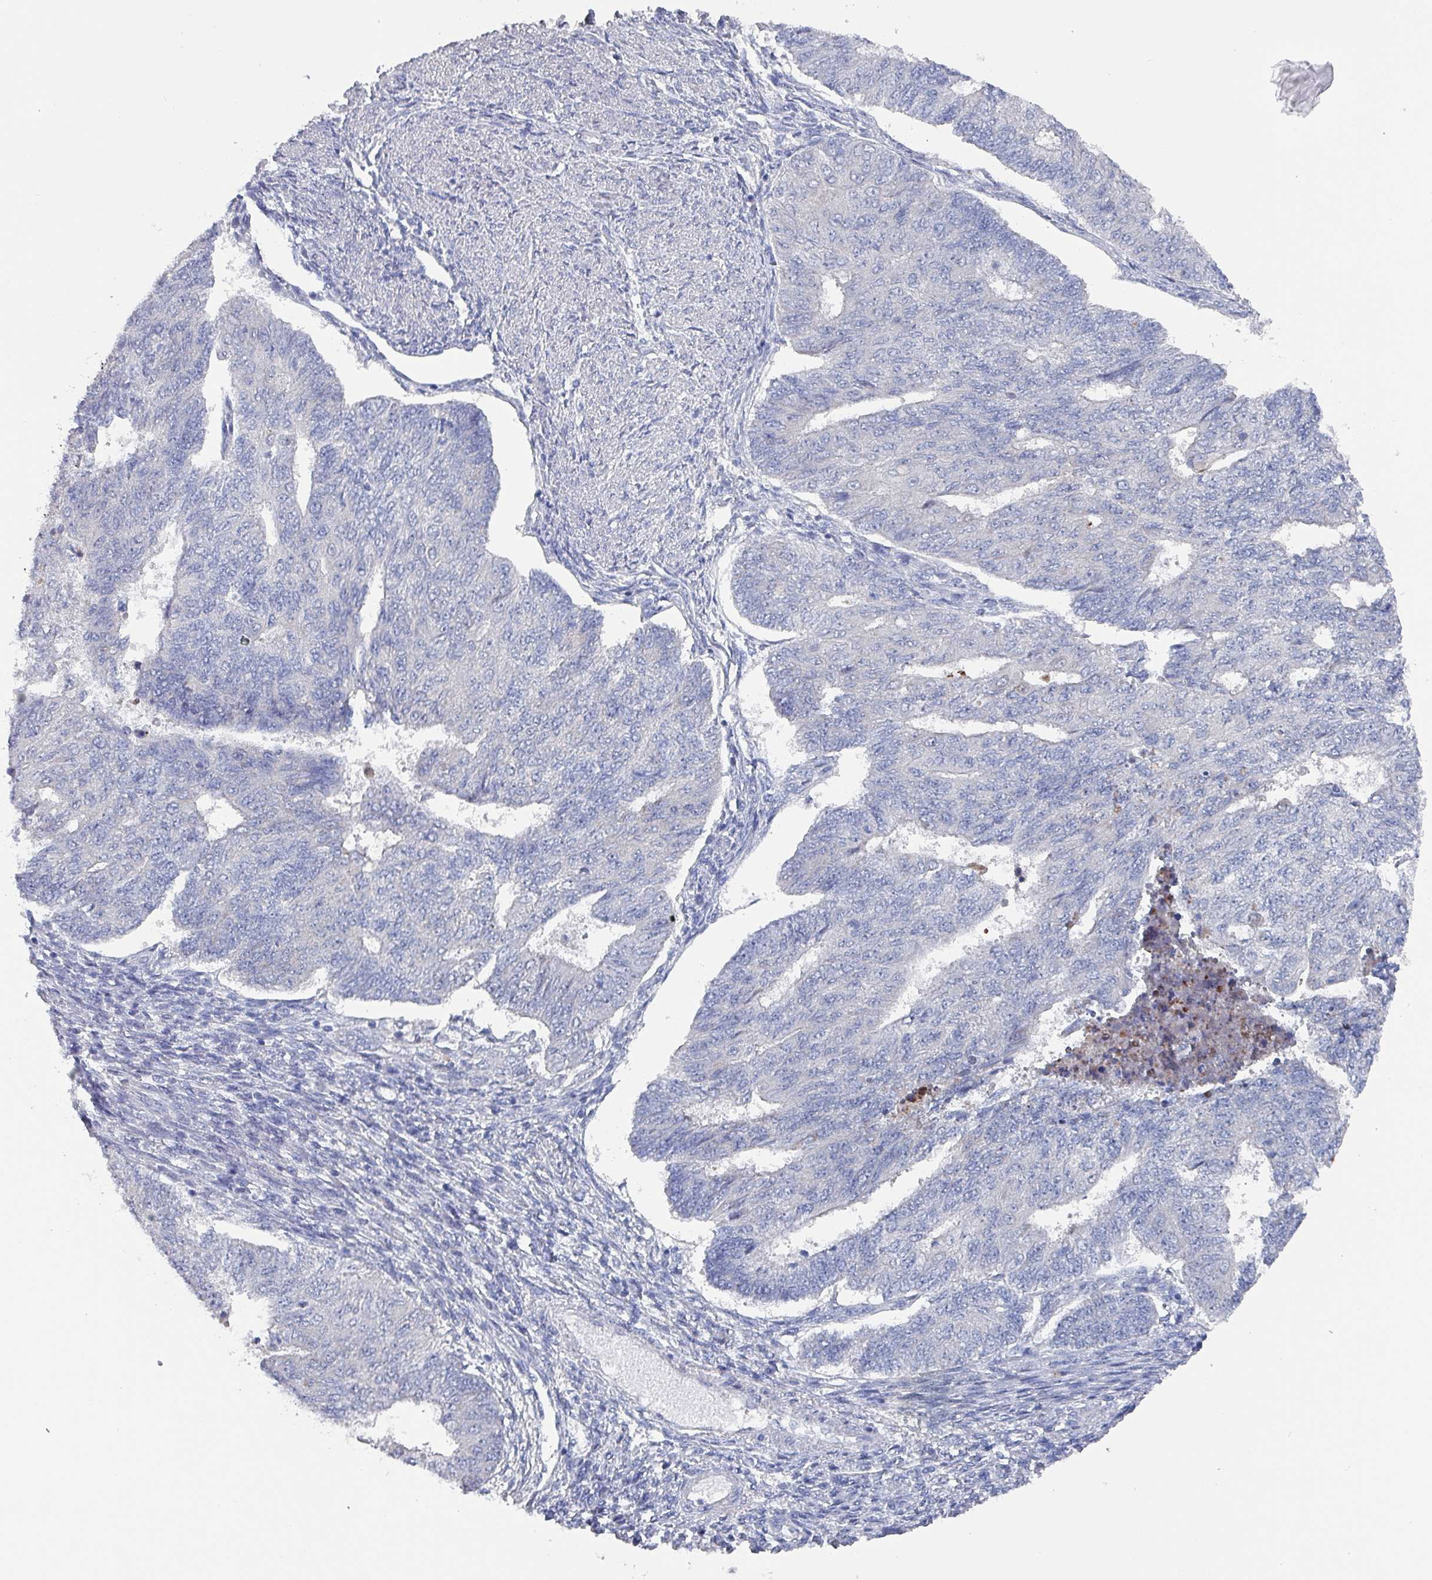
{"staining": {"intensity": "negative", "quantity": "none", "location": "none"}, "tissue": "endometrial cancer", "cell_type": "Tumor cells", "image_type": "cancer", "snomed": [{"axis": "morphology", "description": "Adenocarcinoma, NOS"}, {"axis": "topography", "description": "Endometrium"}], "caption": "A photomicrograph of human endometrial cancer is negative for staining in tumor cells.", "gene": "DRD5", "patient": {"sex": "female", "age": 32}}